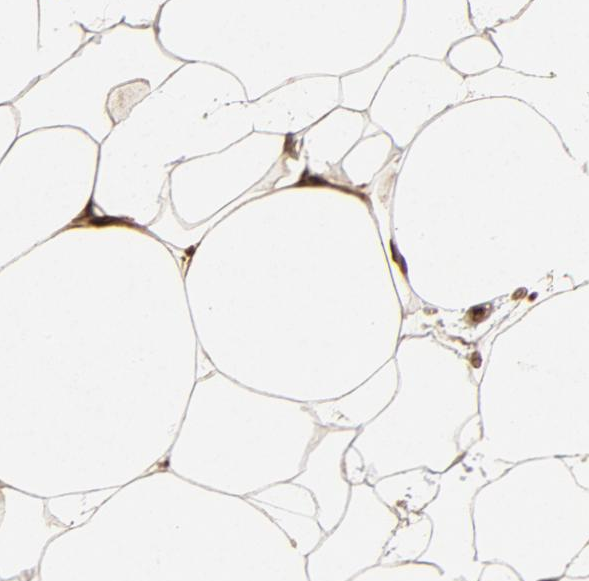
{"staining": {"intensity": "strong", "quantity": ">75%", "location": "nuclear"}, "tissue": "adipose tissue", "cell_type": "Adipocytes", "image_type": "normal", "snomed": [{"axis": "morphology", "description": "Normal tissue, NOS"}, {"axis": "morphology", "description": "Duct carcinoma"}, {"axis": "topography", "description": "Breast"}, {"axis": "topography", "description": "Adipose tissue"}], "caption": "Protein staining of normal adipose tissue reveals strong nuclear staining in approximately >75% of adipocytes.", "gene": "LMNA", "patient": {"sex": "female", "age": 37}}